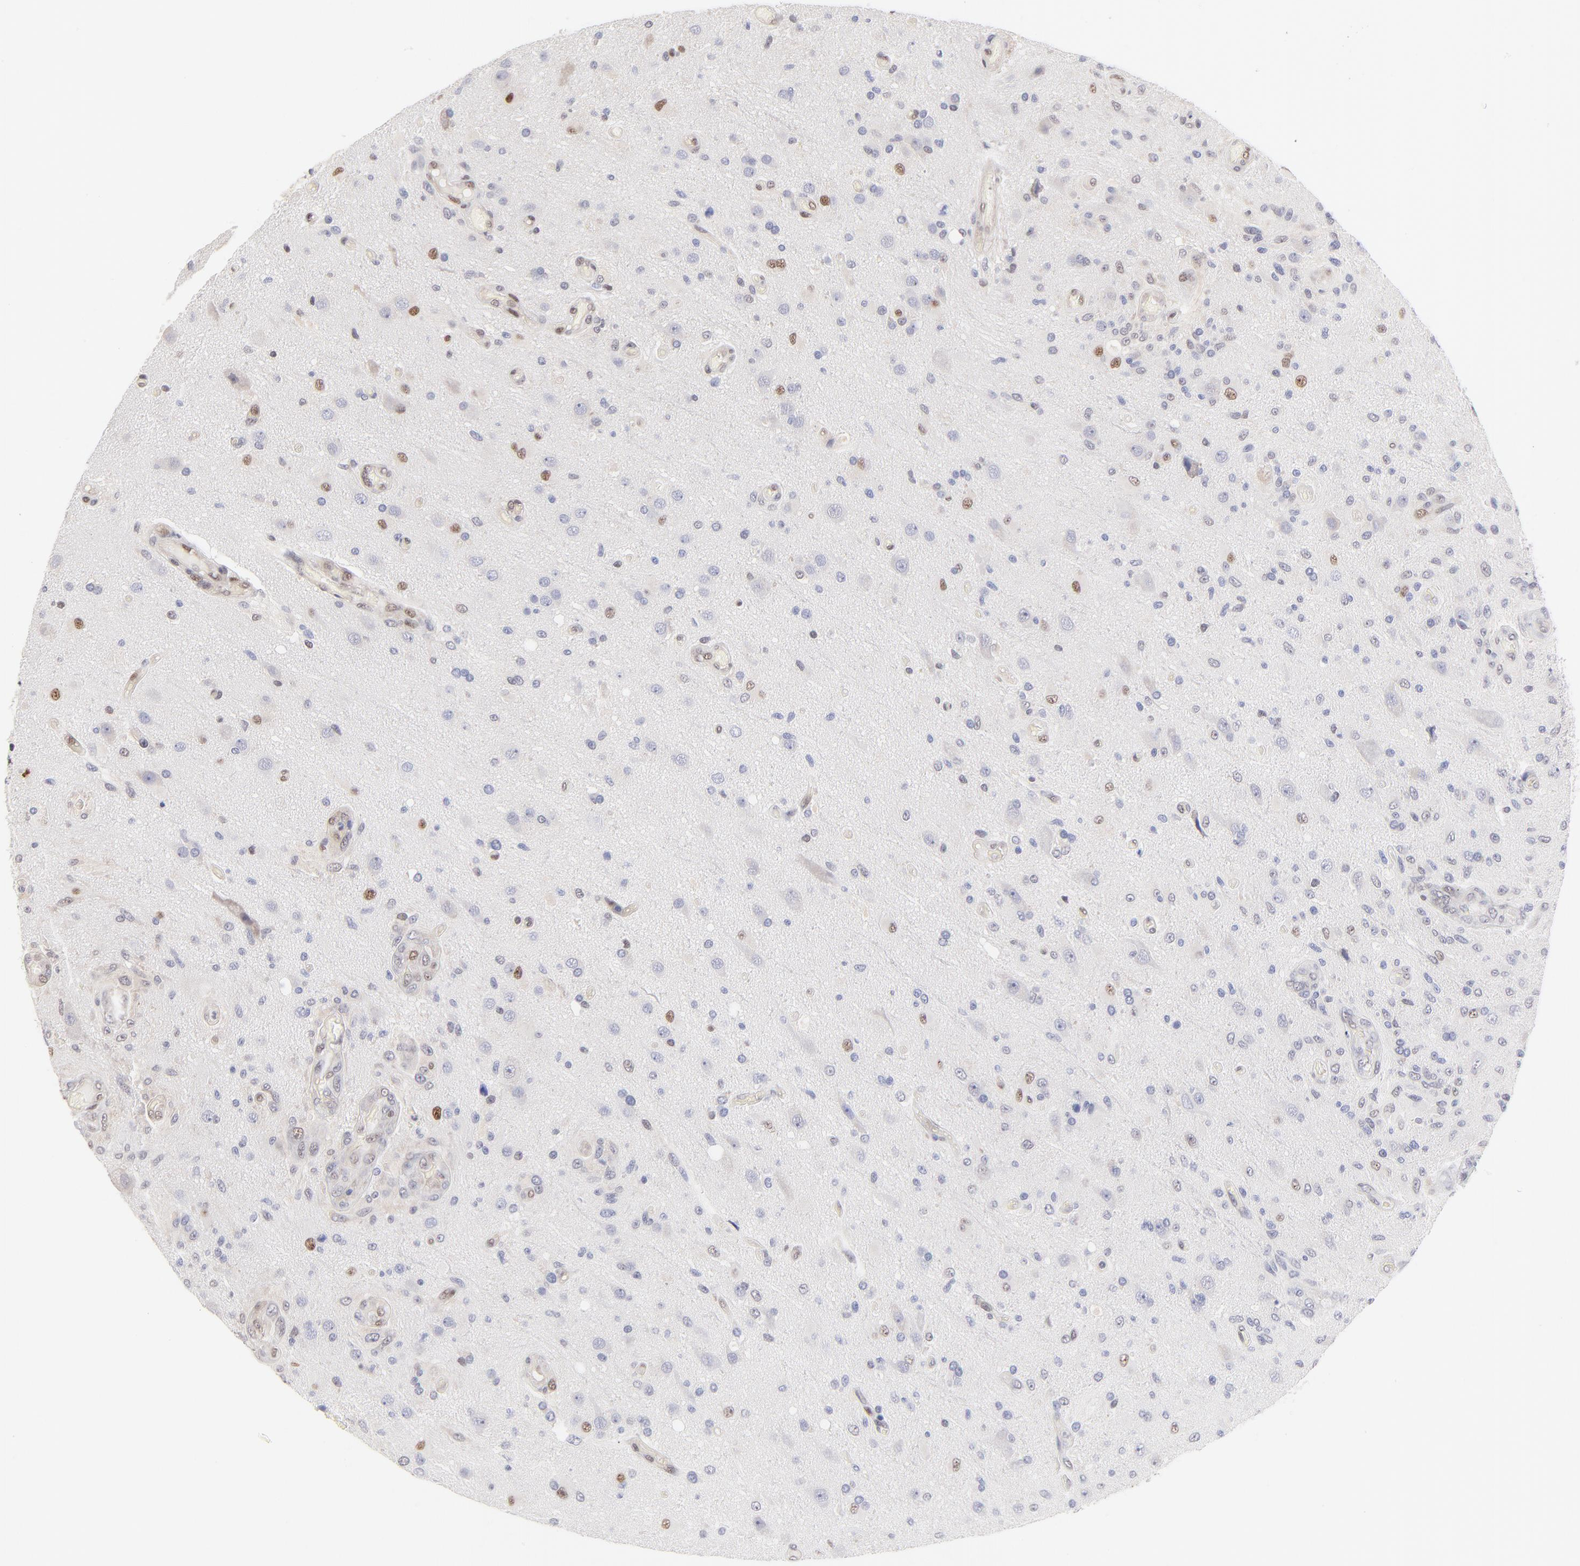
{"staining": {"intensity": "moderate", "quantity": "<25%", "location": "nuclear"}, "tissue": "glioma", "cell_type": "Tumor cells", "image_type": "cancer", "snomed": [{"axis": "morphology", "description": "Normal tissue, NOS"}, {"axis": "morphology", "description": "Glioma, malignant, High grade"}, {"axis": "topography", "description": "Cerebral cortex"}], "caption": "Immunohistochemistry (DAB) staining of glioma exhibits moderate nuclear protein staining in about <25% of tumor cells.", "gene": "STAT3", "patient": {"sex": "male", "age": 77}}